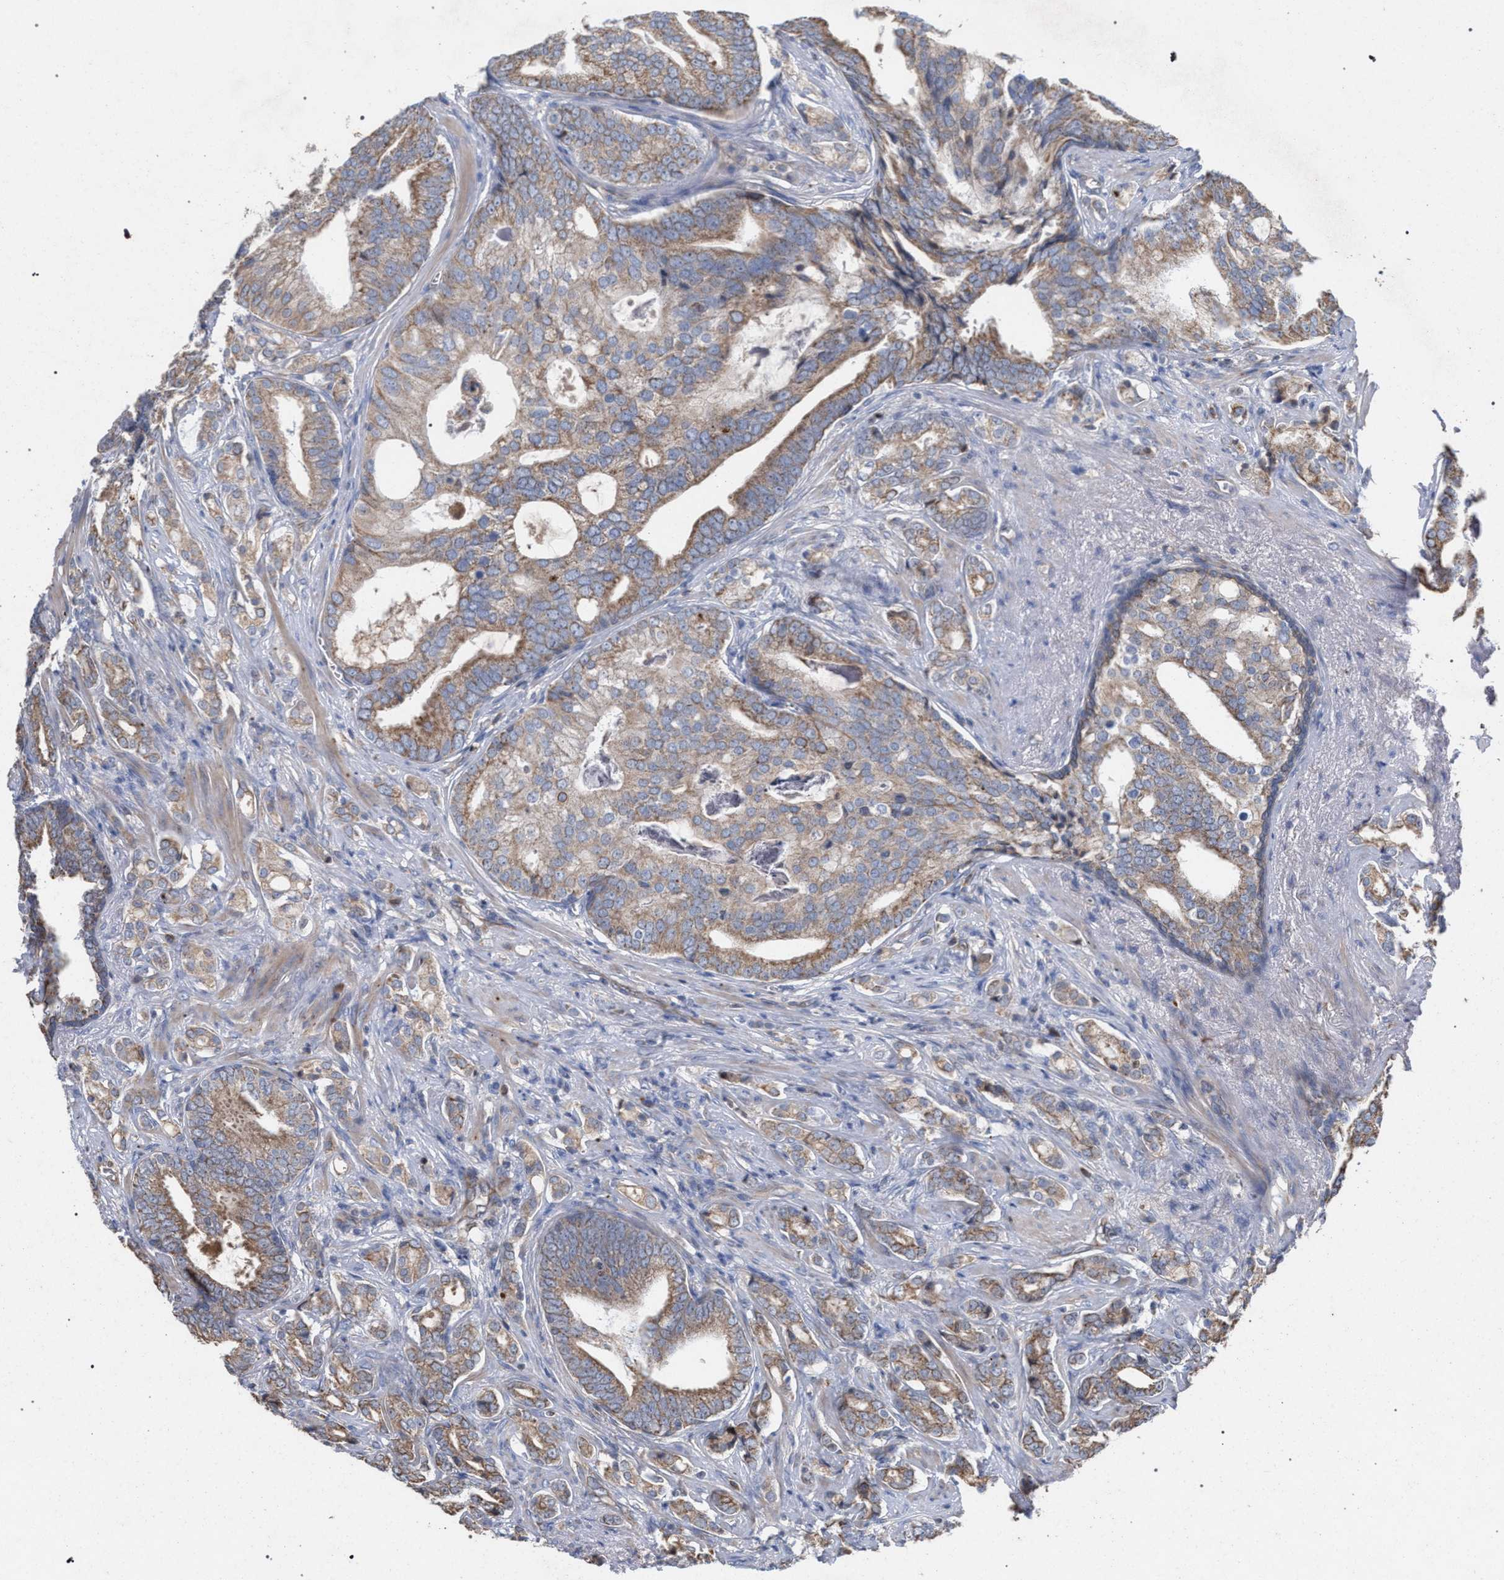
{"staining": {"intensity": "moderate", "quantity": "25%-75%", "location": "cytoplasmic/membranous"}, "tissue": "prostate cancer", "cell_type": "Tumor cells", "image_type": "cancer", "snomed": [{"axis": "morphology", "description": "Adenocarcinoma, Low grade"}, {"axis": "topography", "description": "Prostate"}], "caption": "IHC (DAB) staining of human prostate cancer exhibits moderate cytoplasmic/membranous protein staining in approximately 25%-75% of tumor cells. The staining was performed using DAB (3,3'-diaminobenzidine), with brown indicating positive protein expression. Nuclei are stained blue with hematoxylin.", "gene": "BCL2L12", "patient": {"sex": "male", "age": 58}}